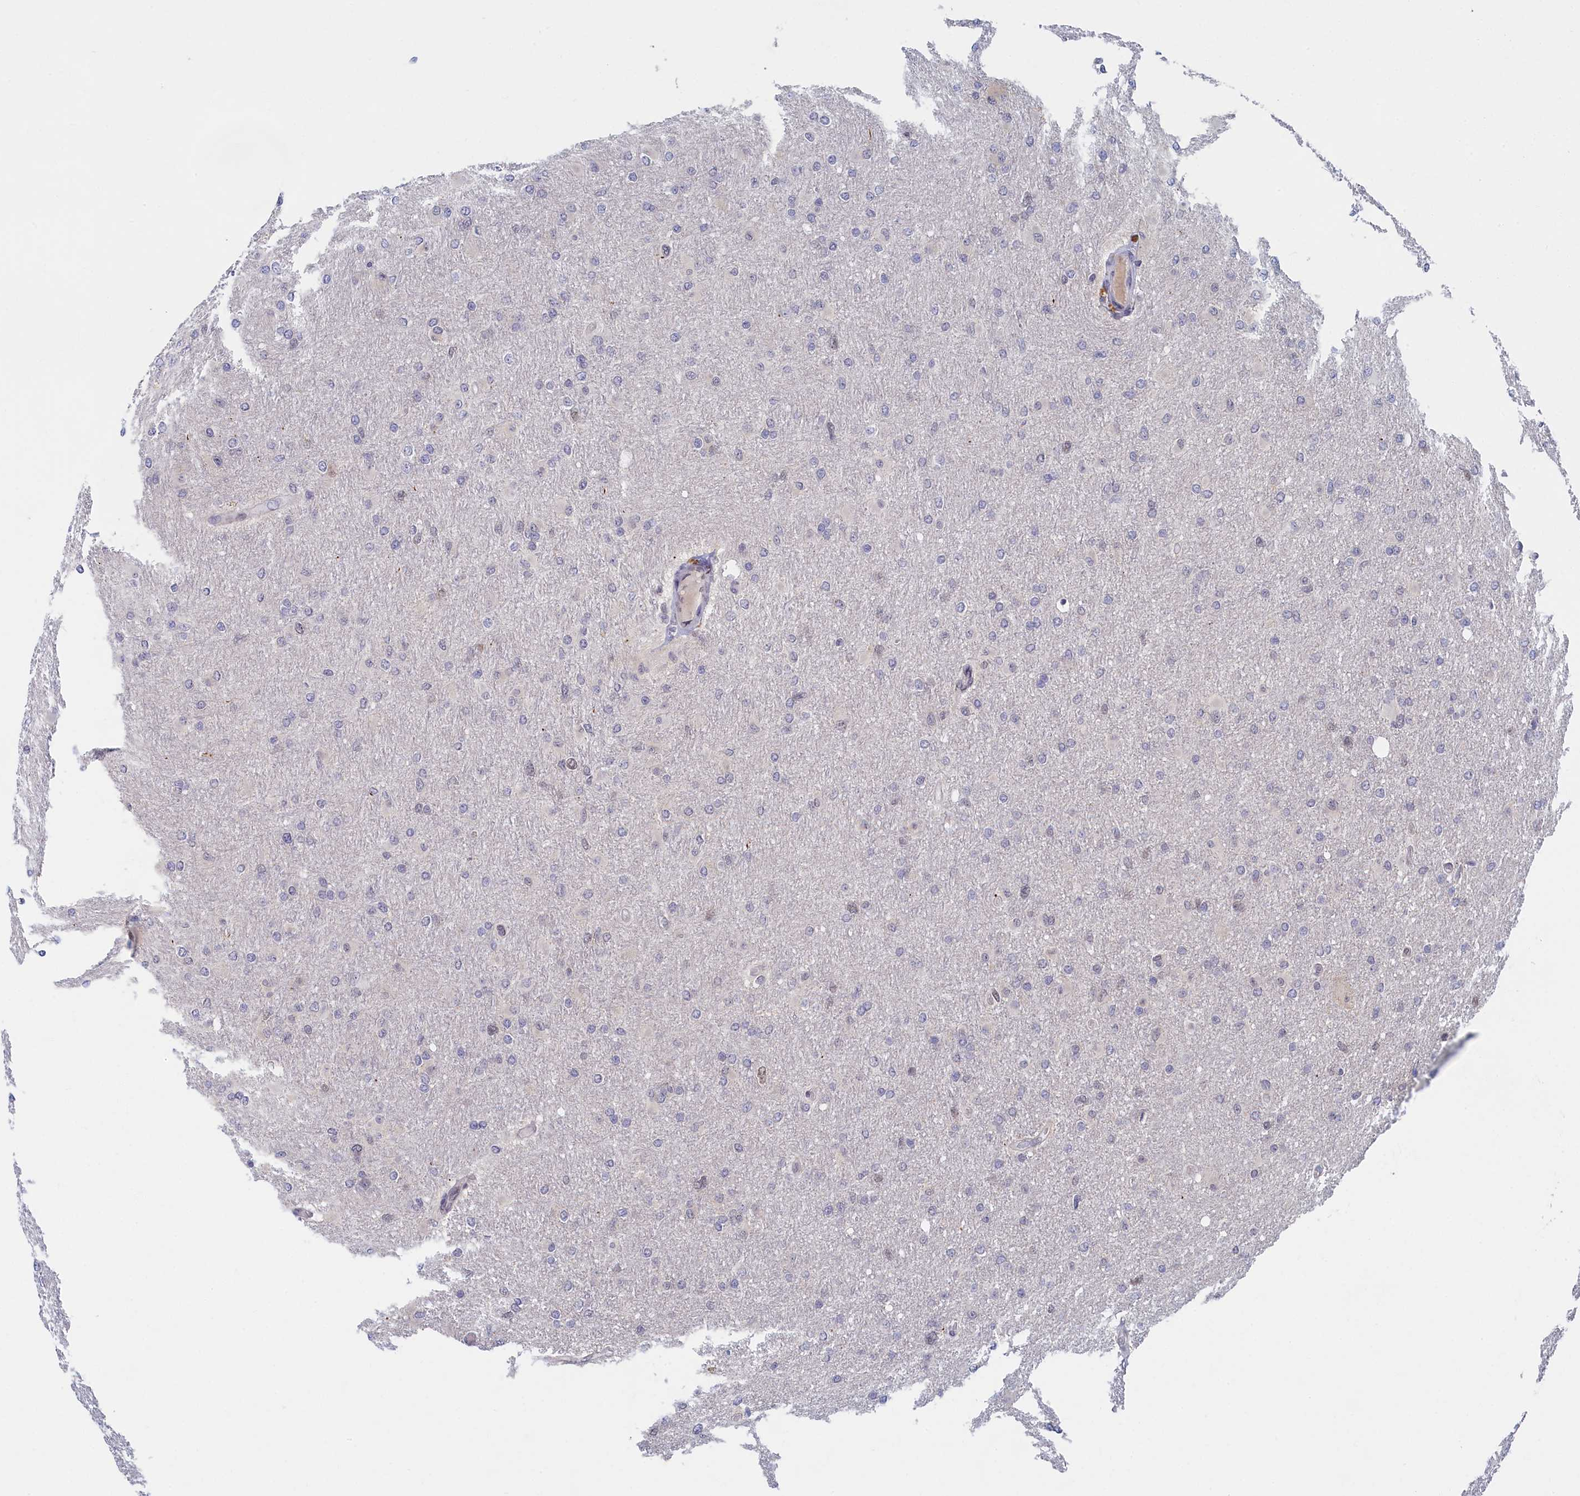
{"staining": {"intensity": "negative", "quantity": "none", "location": "none"}, "tissue": "glioma", "cell_type": "Tumor cells", "image_type": "cancer", "snomed": [{"axis": "morphology", "description": "Glioma, malignant, High grade"}, {"axis": "topography", "description": "Cerebral cortex"}], "caption": "Micrograph shows no significant protein positivity in tumor cells of high-grade glioma (malignant). (Brightfield microscopy of DAB (3,3'-diaminobenzidine) immunohistochemistry (IHC) at high magnification).", "gene": "DNAJC17", "patient": {"sex": "female", "age": 36}}